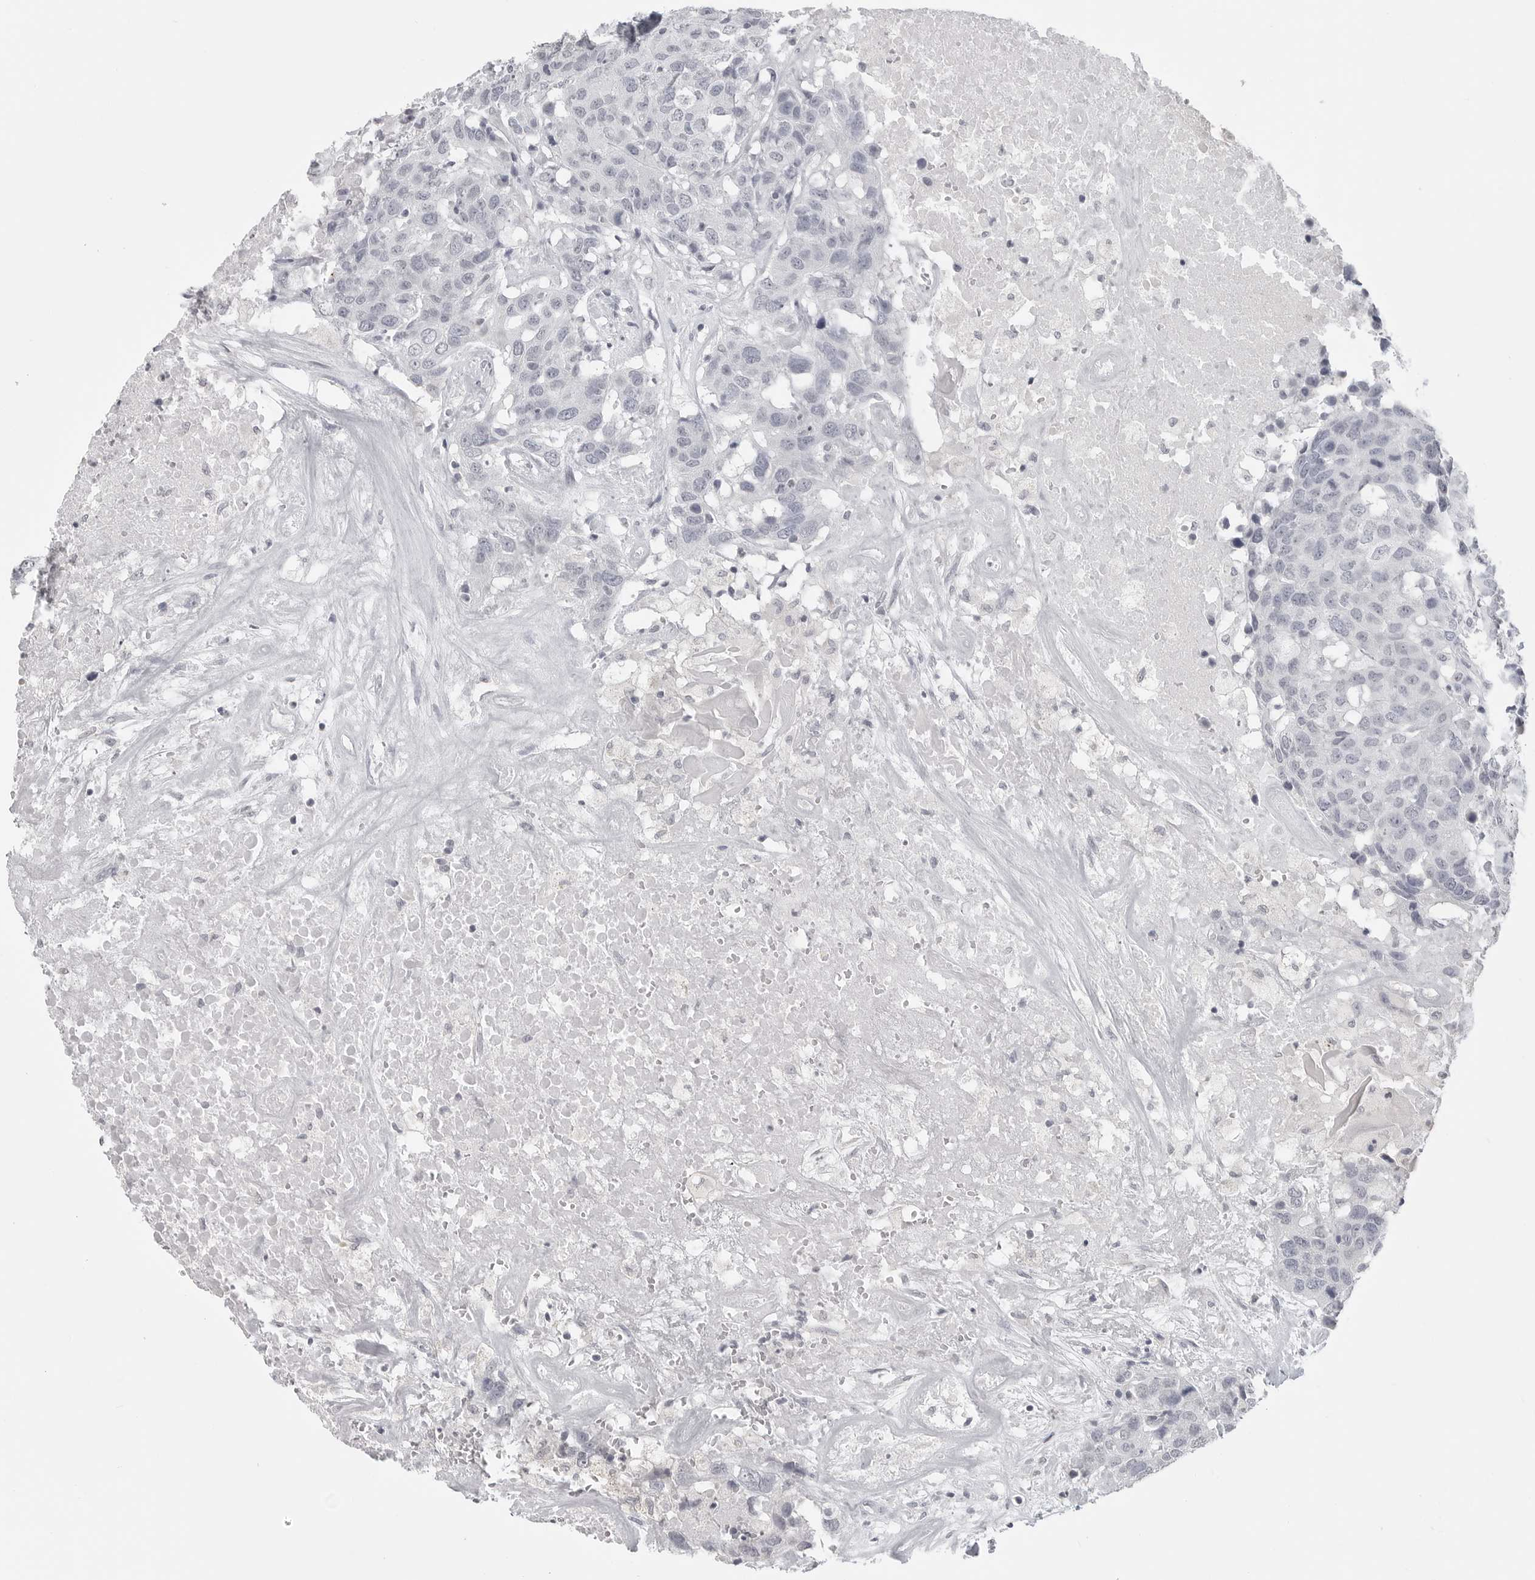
{"staining": {"intensity": "negative", "quantity": "none", "location": "none"}, "tissue": "head and neck cancer", "cell_type": "Tumor cells", "image_type": "cancer", "snomed": [{"axis": "morphology", "description": "Squamous cell carcinoma, NOS"}, {"axis": "topography", "description": "Head-Neck"}], "caption": "An immunohistochemistry (IHC) histopathology image of head and neck cancer is shown. There is no staining in tumor cells of head and neck cancer.", "gene": "PRSS1", "patient": {"sex": "male", "age": 66}}